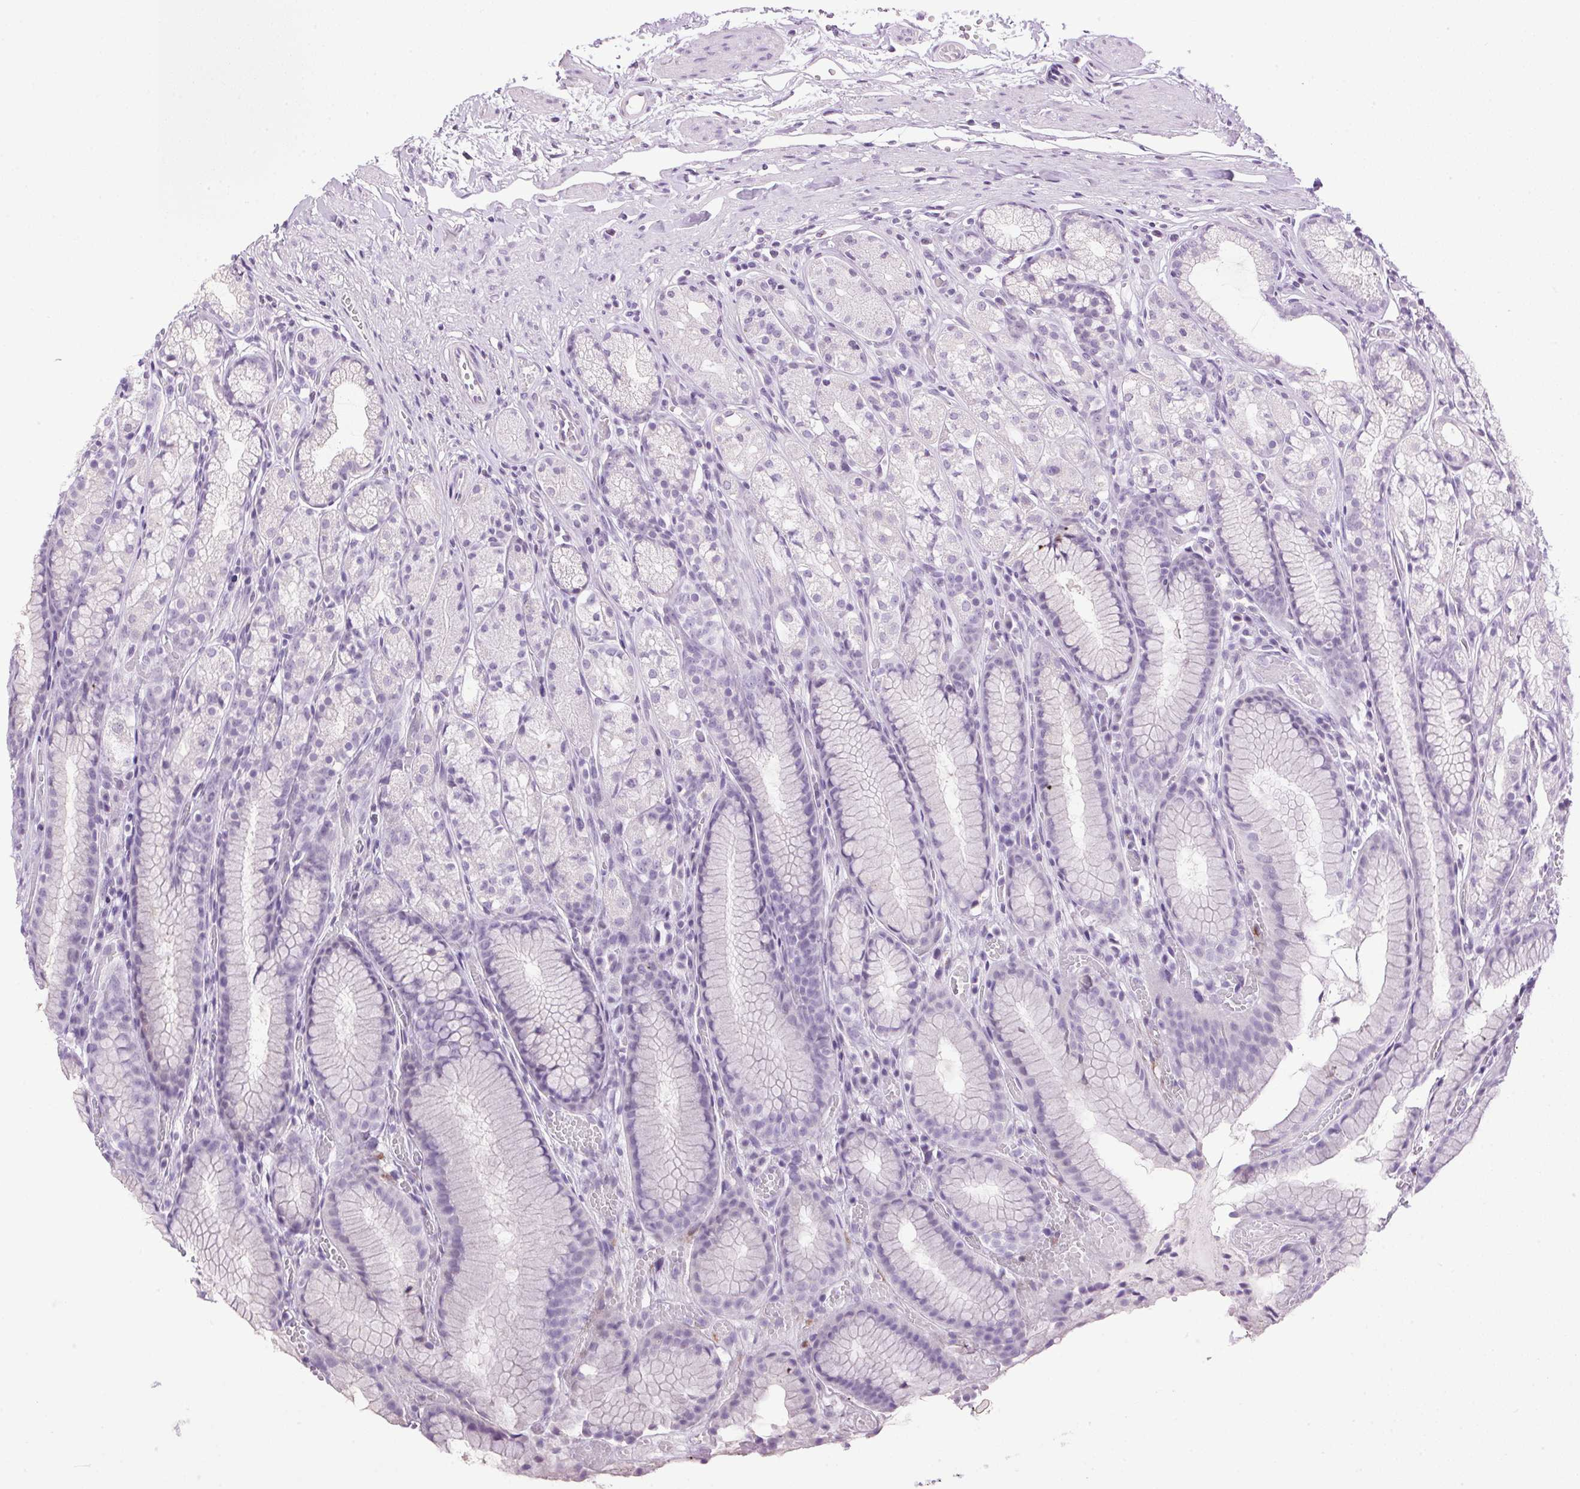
{"staining": {"intensity": "negative", "quantity": "none", "location": "none"}, "tissue": "stomach", "cell_type": "Glandular cells", "image_type": "normal", "snomed": [{"axis": "morphology", "description": "Normal tissue, NOS"}, {"axis": "topography", "description": "Stomach"}], "caption": "High power microscopy histopathology image of an IHC micrograph of benign stomach, revealing no significant positivity in glandular cells.", "gene": "TMEM88B", "patient": {"sex": "male", "age": 70}}